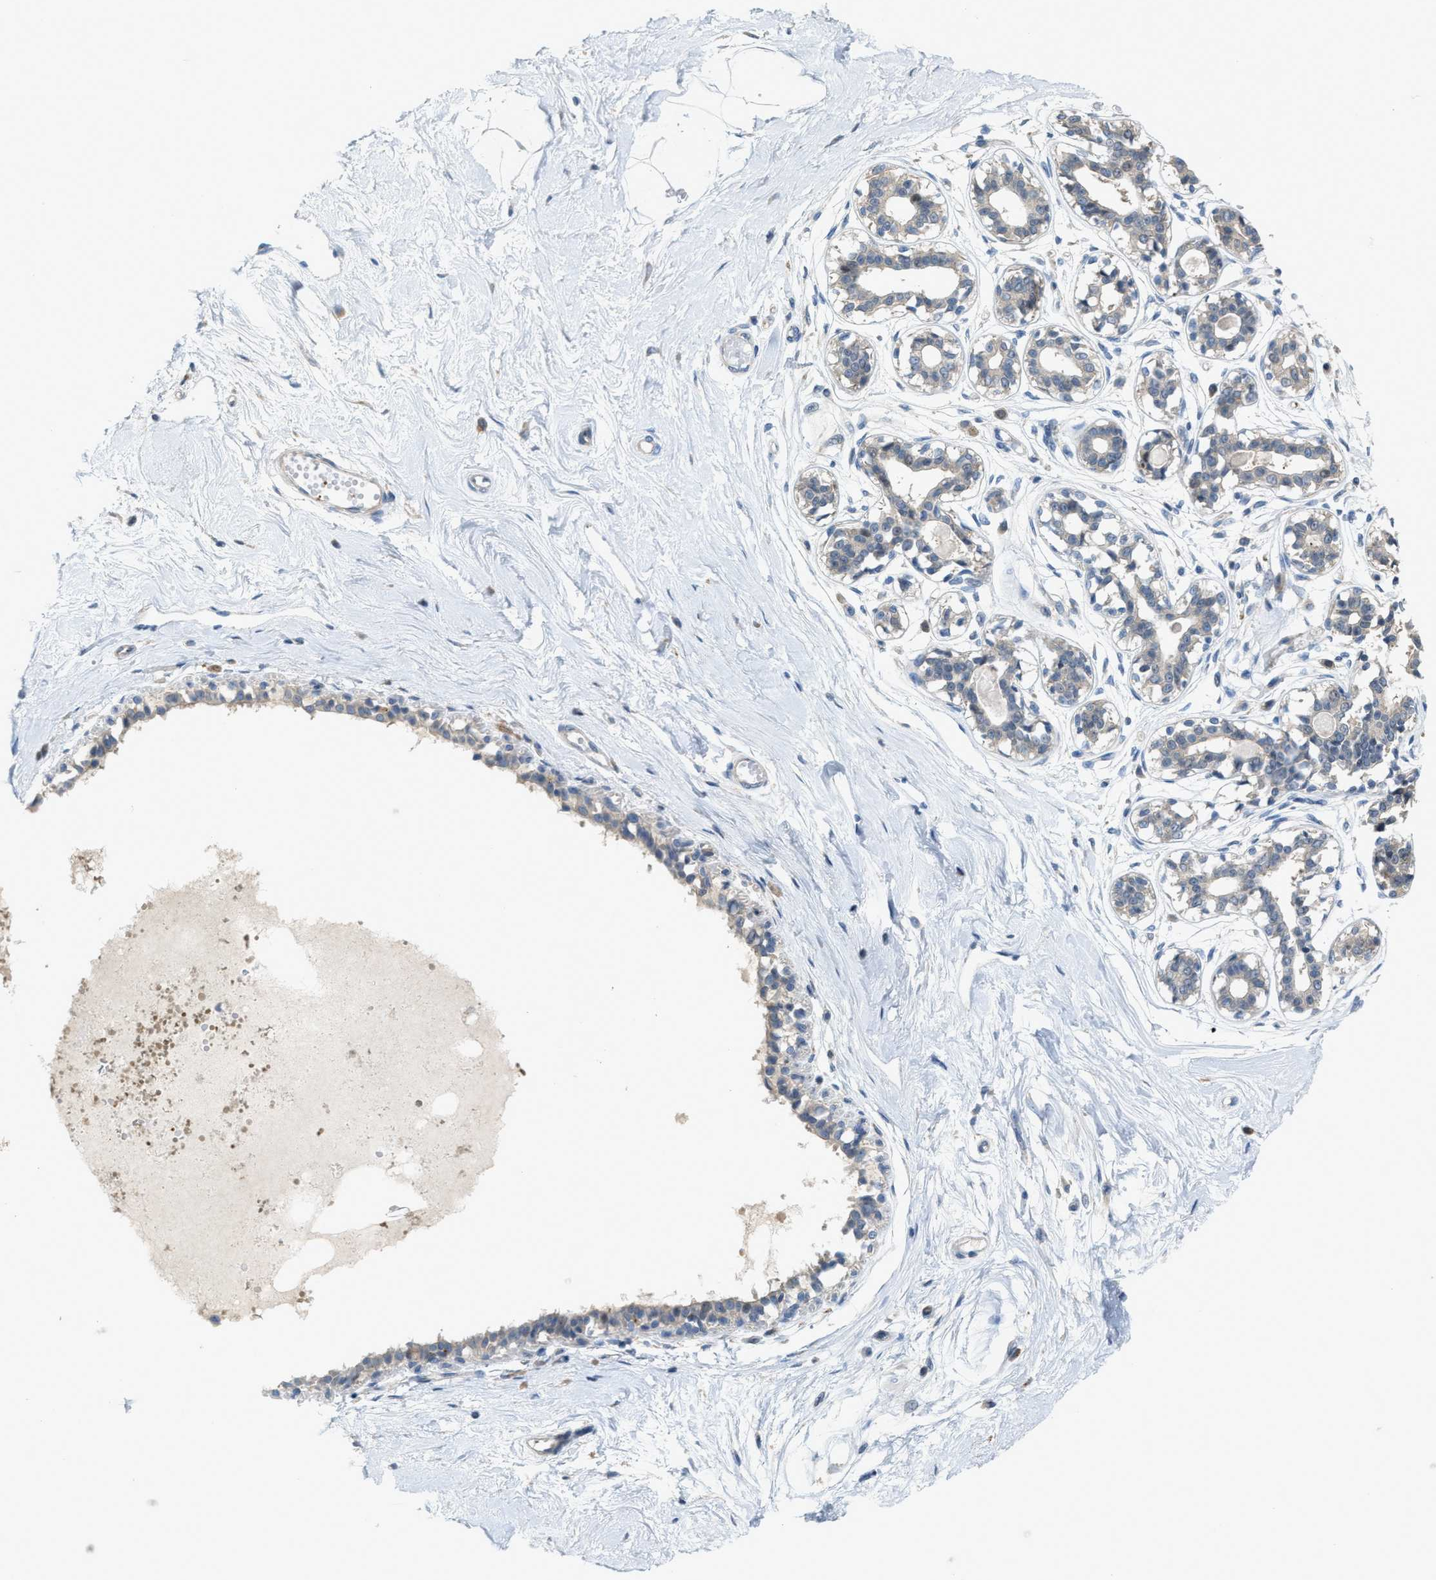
{"staining": {"intensity": "negative", "quantity": "none", "location": "none"}, "tissue": "breast", "cell_type": "Adipocytes", "image_type": "normal", "snomed": [{"axis": "morphology", "description": "Normal tissue, NOS"}, {"axis": "topography", "description": "Breast"}], "caption": "Unremarkable breast was stained to show a protein in brown. There is no significant staining in adipocytes. (DAB IHC visualized using brightfield microscopy, high magnification).", "gene": "KLHDC10", "patient": {"sex": "female", "age": 45}}